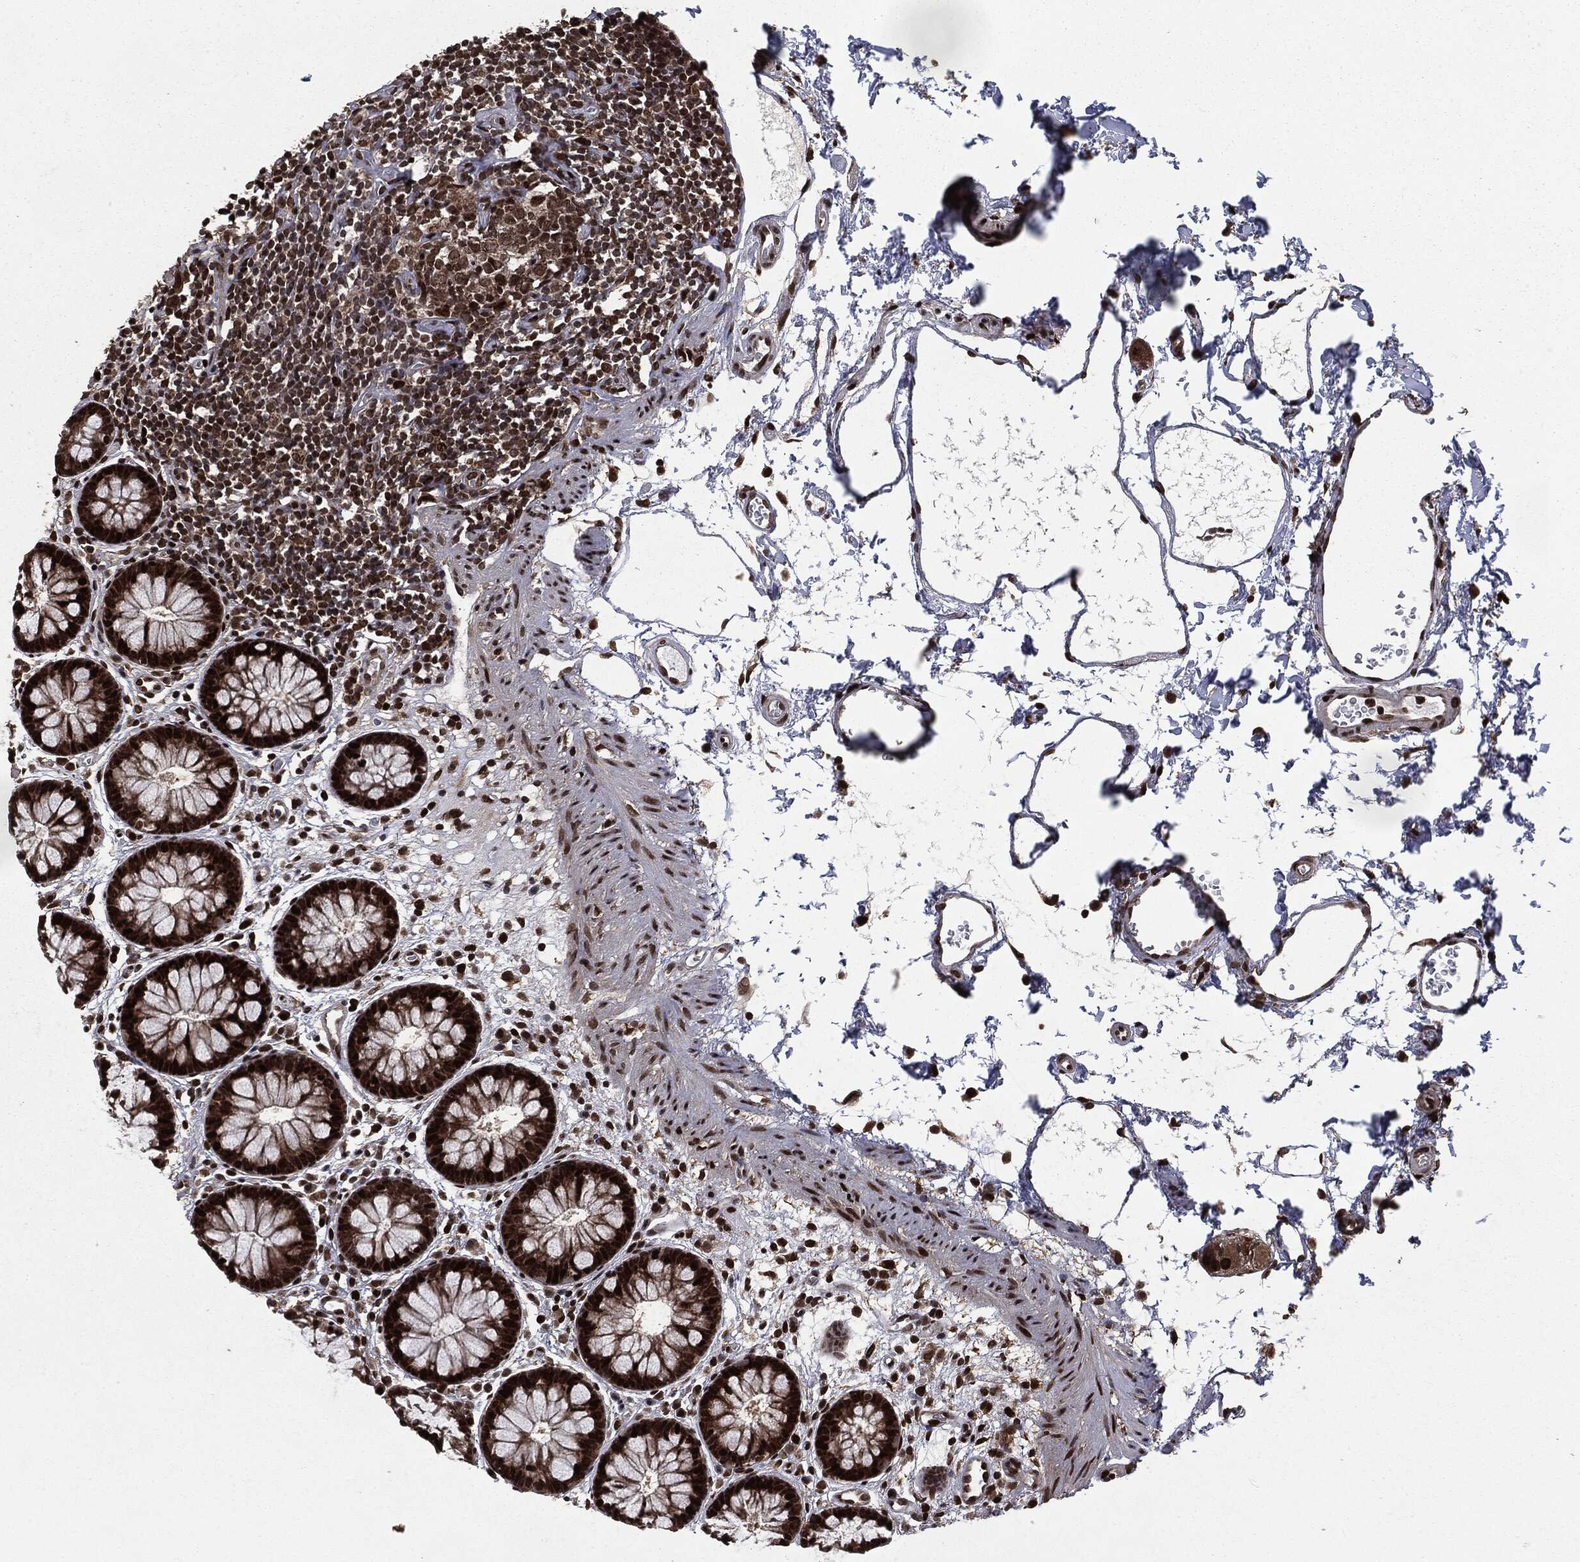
{"staining": {"intensity": "strong", "quantity": ">75%", "location": "nuclear"}, "tissue": "colon", "cell_type": "Endothelial cells", "image_type": "normal", "snomed": [{"axis": "morphology", "description": "Normal tissue, NOS"}, {"axis": "topography", "description": "Colon"}], "caption": "Immunohistochemistry micrograph of unremarkable colon: human colon stained using immunohistochemistry displays high levels of strong protein expression localized specifically in the nuclear of endothelial cells, appearing as a nuclear brown color.", "gene": "DVL2", "patient": {"sex": "male", "age": 76}}